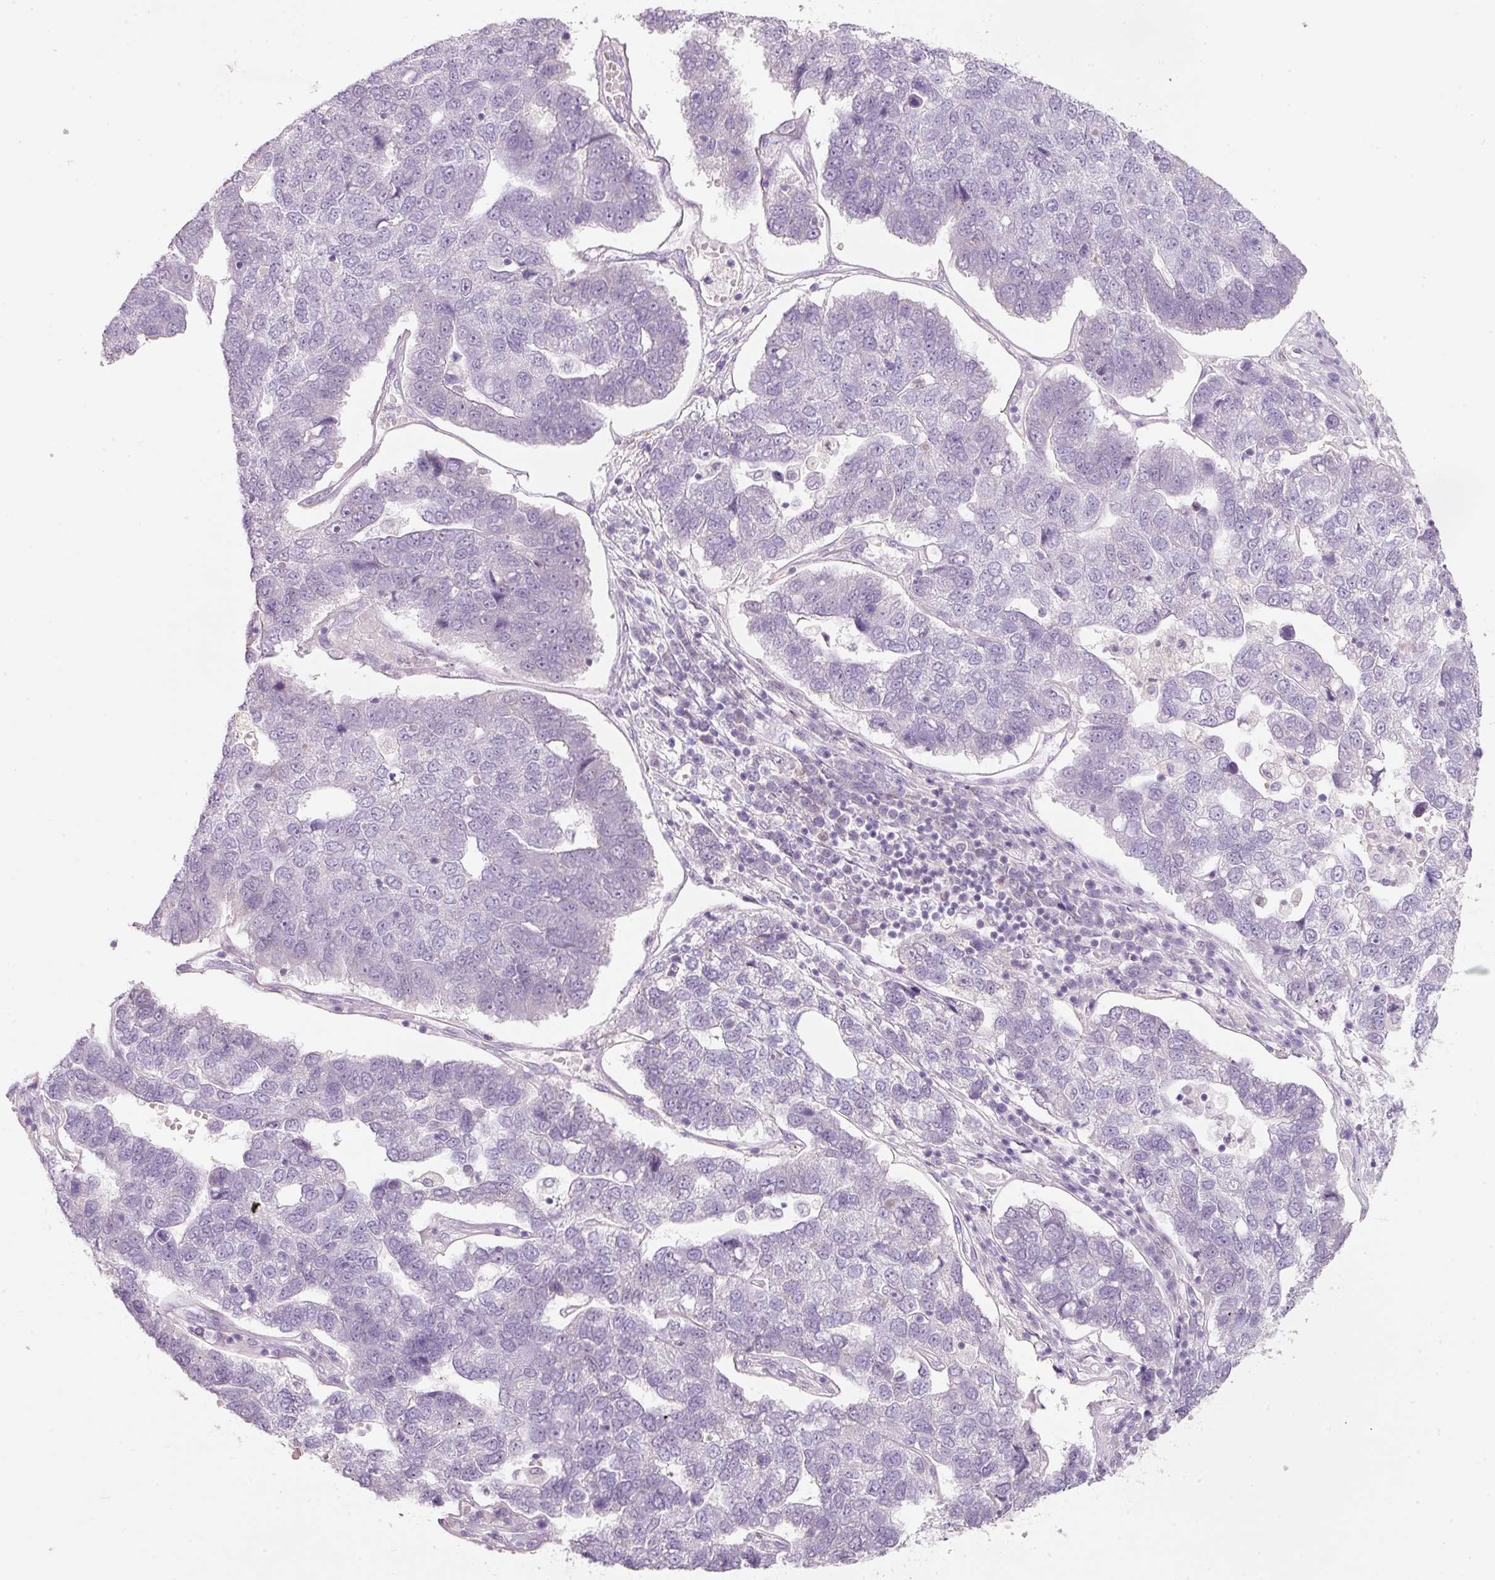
{"staining": {"intensity": "negative", "quantity": "none", "location": "none"}, "tissue": "pancreatic cancer", "cell_type": "Tumor cells", "image_type": "cancer", "snomed": [{"axis": "morphology", "description": "Adenocarcinoma, NOS"}, {"axis": "topography", "description": "Pancreas"}], "caption": "Tumor cells show no significant expression in pancreatic cancer (adenocarcinoma).", "gene": "ENSG00000206549", "patient": {"sex": "female", "age": 61}}